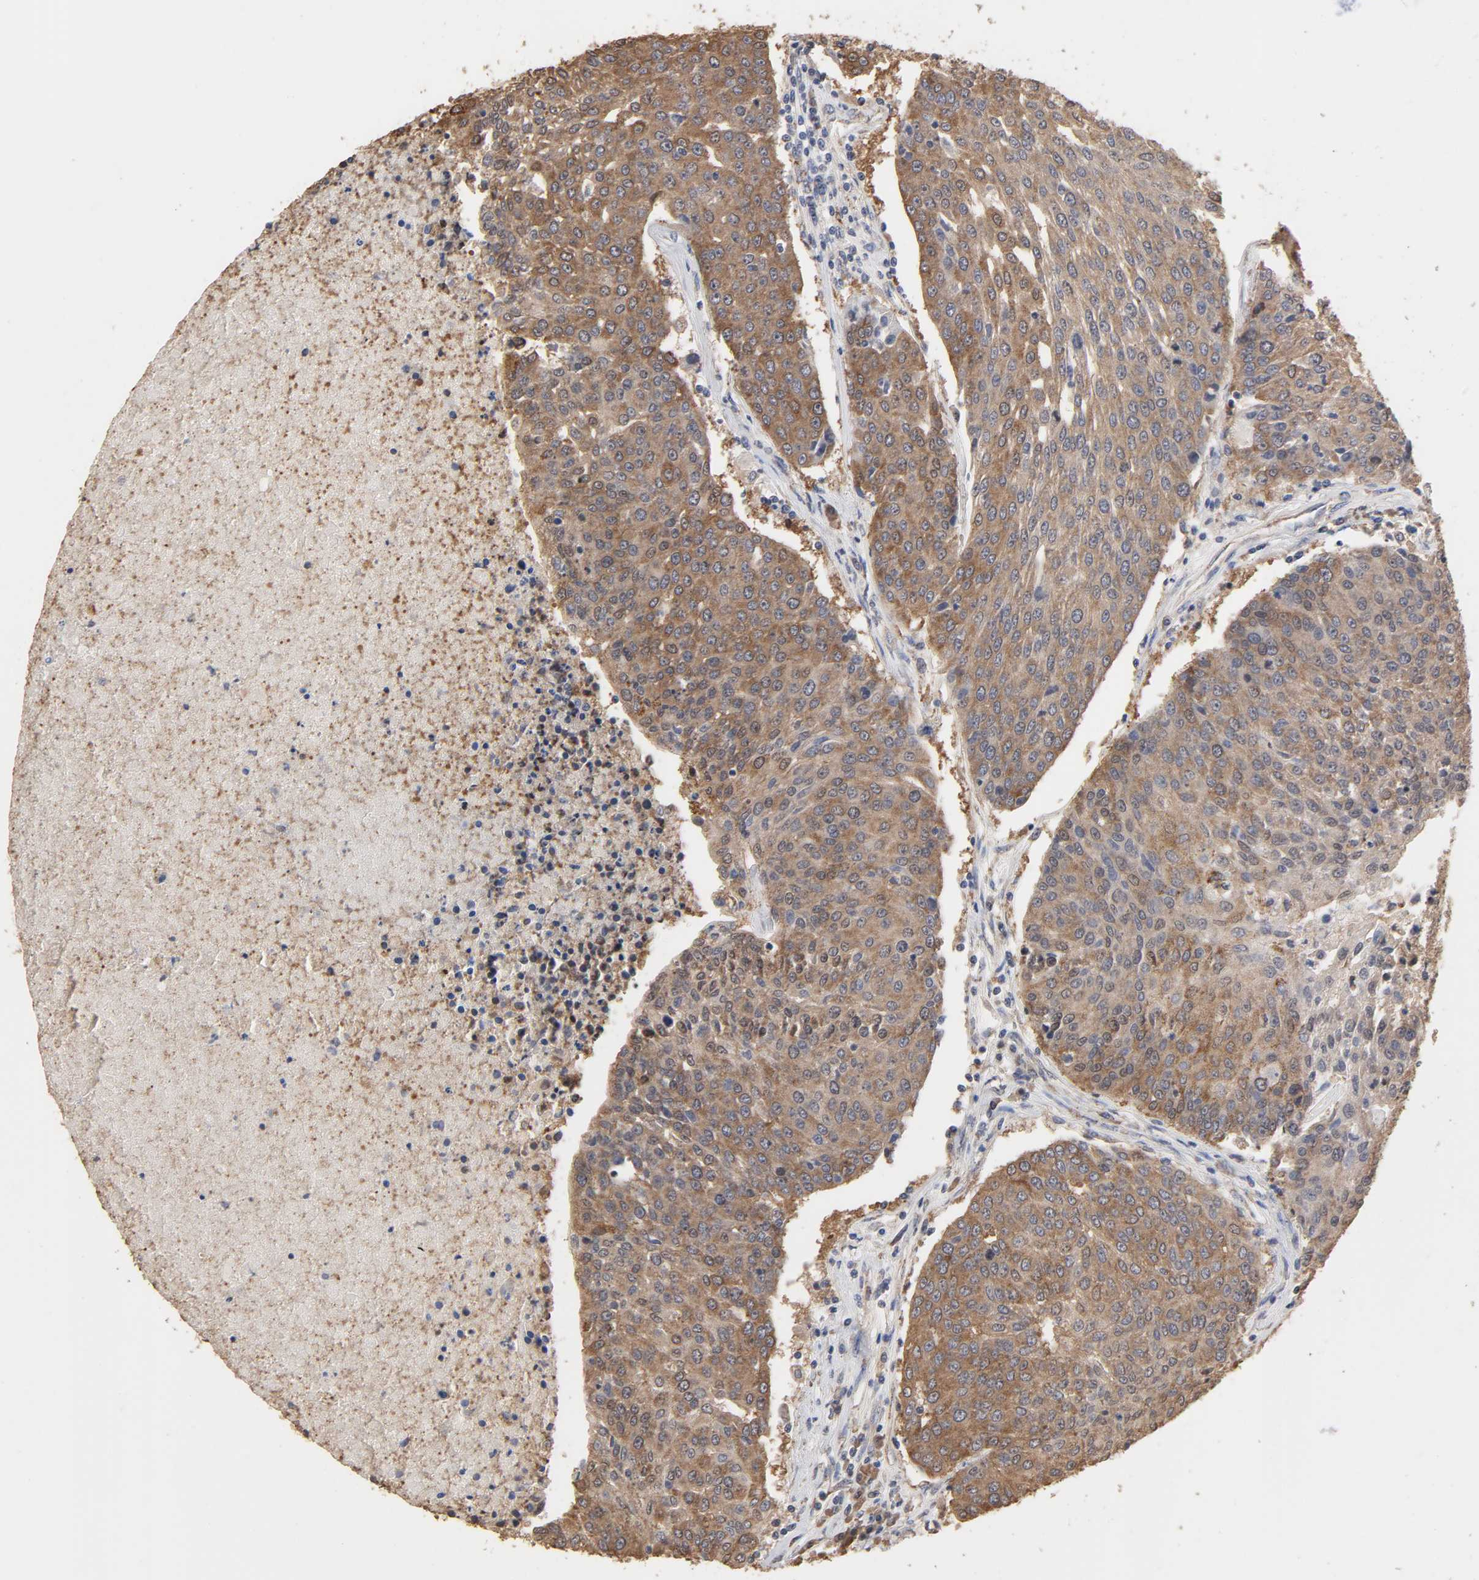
{"staining": {"intensity": "moderate", "quantity": ">75%", "location": "cytoplasmic/membranous"}, "tissue": "urothelial cancer", "cell_type": "Tumor cells", "image_type": "cancer", "snomed": [{"axis": "morphology", "description": "Urothelial carcinoma, High grade"}, {"axis": "topography", "description": "Urinary bladder"}], "caption": "Urothelial cancer stained for a protein (brown) demonstrates moderate cytoplasmic/membranous positive expression in about >75% of tumor cells.", "gene": "CYCS", "patient": {"sex": "female", "age": 85}}